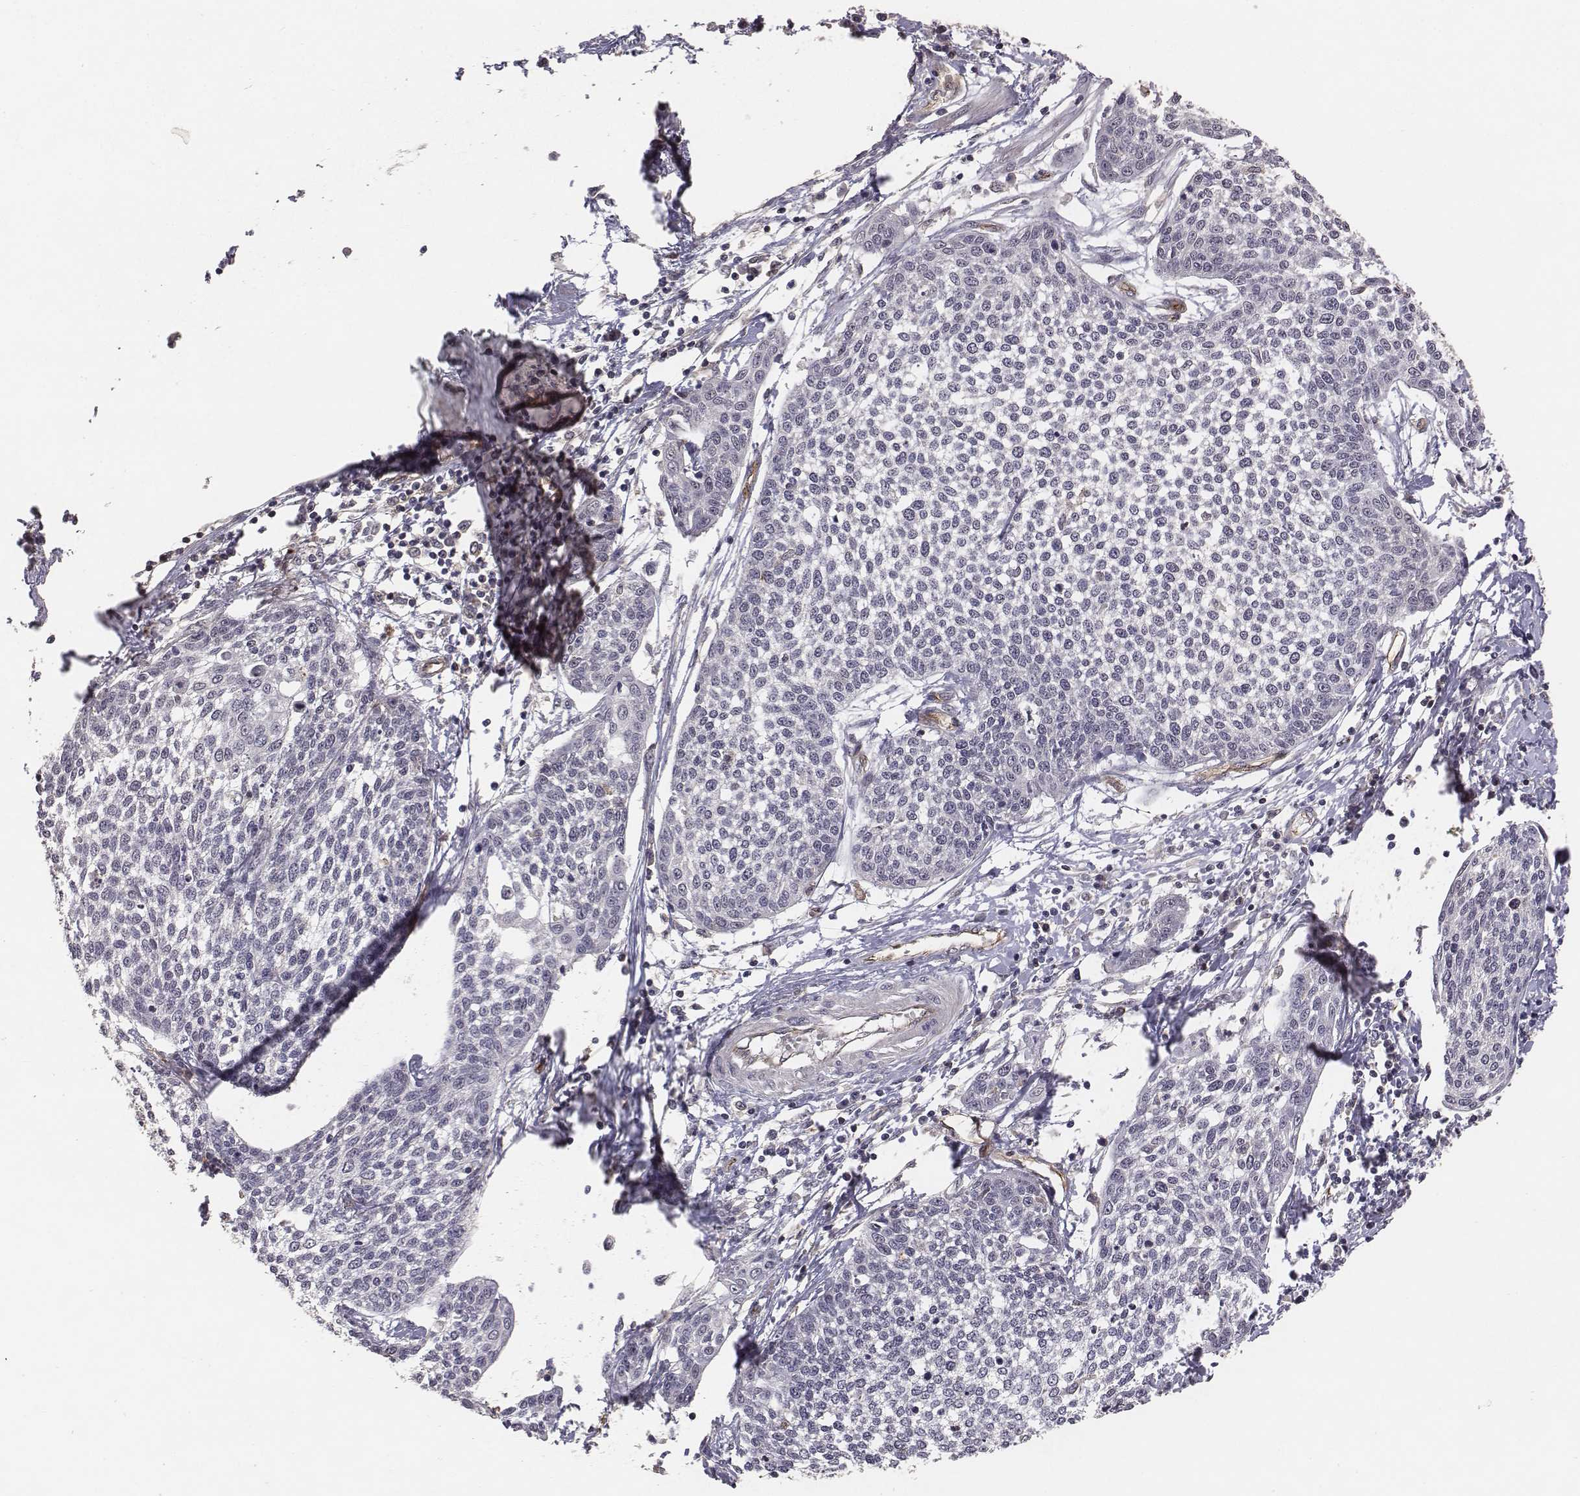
{"staining": {"intensity": "negative", "quantity": "none", "location": "none"}, "tissue": "cervical cancer", "cell_type": "Tumor cells", "image_type": "cancer", "snomed": [{"axis": "morphology", "description": "Squamous cell carcinoma, NOS"}, {"axis": "topography", "description": "Cervix"}], "caption": "A photomicrograph of cervical cancer stained for a protein shows no brown staining in tumor cells. Brightfield microscopy of IHC stained with DAB (brown) and hematoxylin (blue), captured at high magnification.", "gene": "PTPRG", "patient": {"sex": "female", "age": 34}}